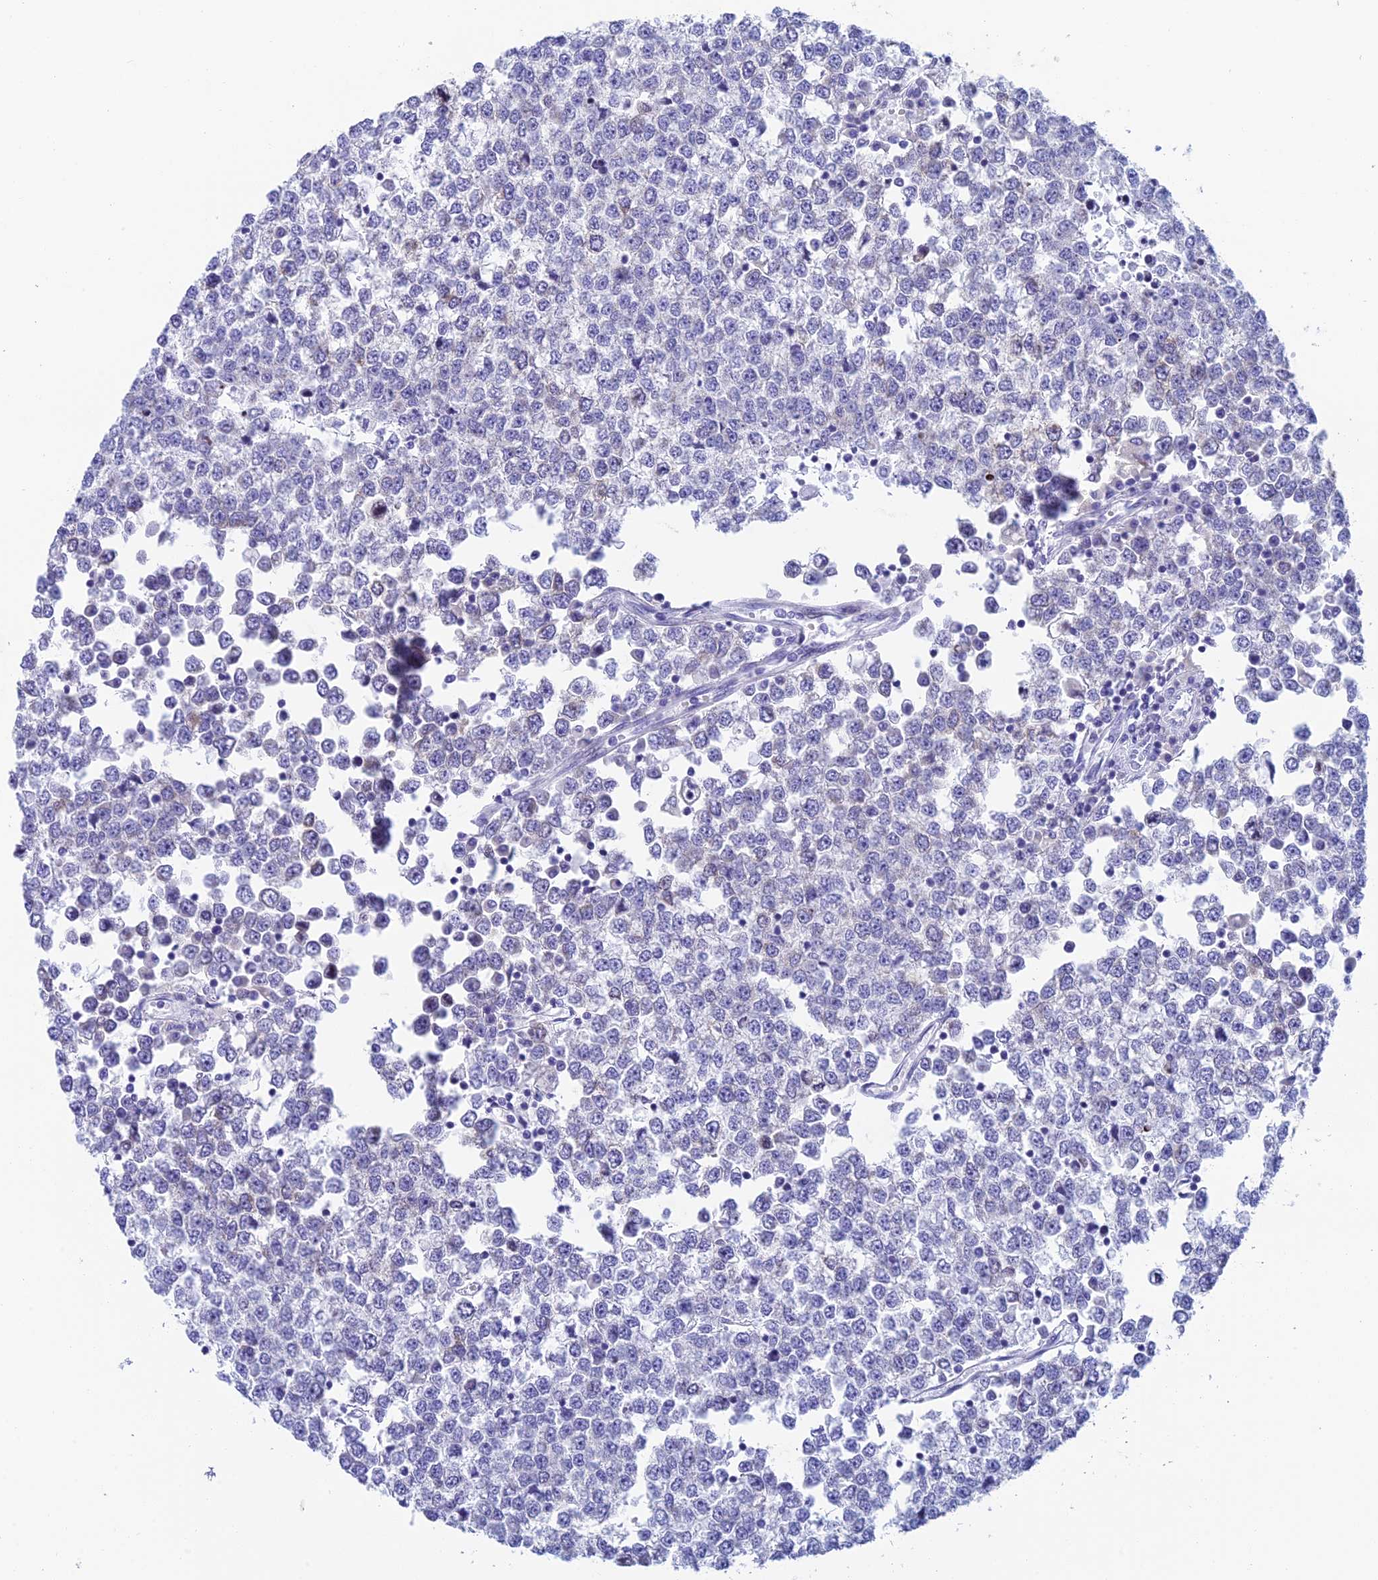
{"staining": {"intensity": "moderate", "quantity": "25%-75%", "location": "cytoplasmic/membranous"}, "tissue": "testis cancer", "cell_type": "Tumor cells", "image_type": "cancer", "snomed": [{"axis": "morphology", "description": "Seminoma, NOS"}, {"axis": "topography", "description": "Testis"}], "caption": "The immunohistochemical stain labels moderate cytoplasmic/membranous positivity in tumor cells of testis seminoma tissue. The protein is stained brown, and the nuclei are stained in blue (DAB (3,3'-diaminobenzidine) IHC with brightfield microscopy, high magnification).", "gene": "REEP4", "patient": {"sex": "male", "age": 65}}